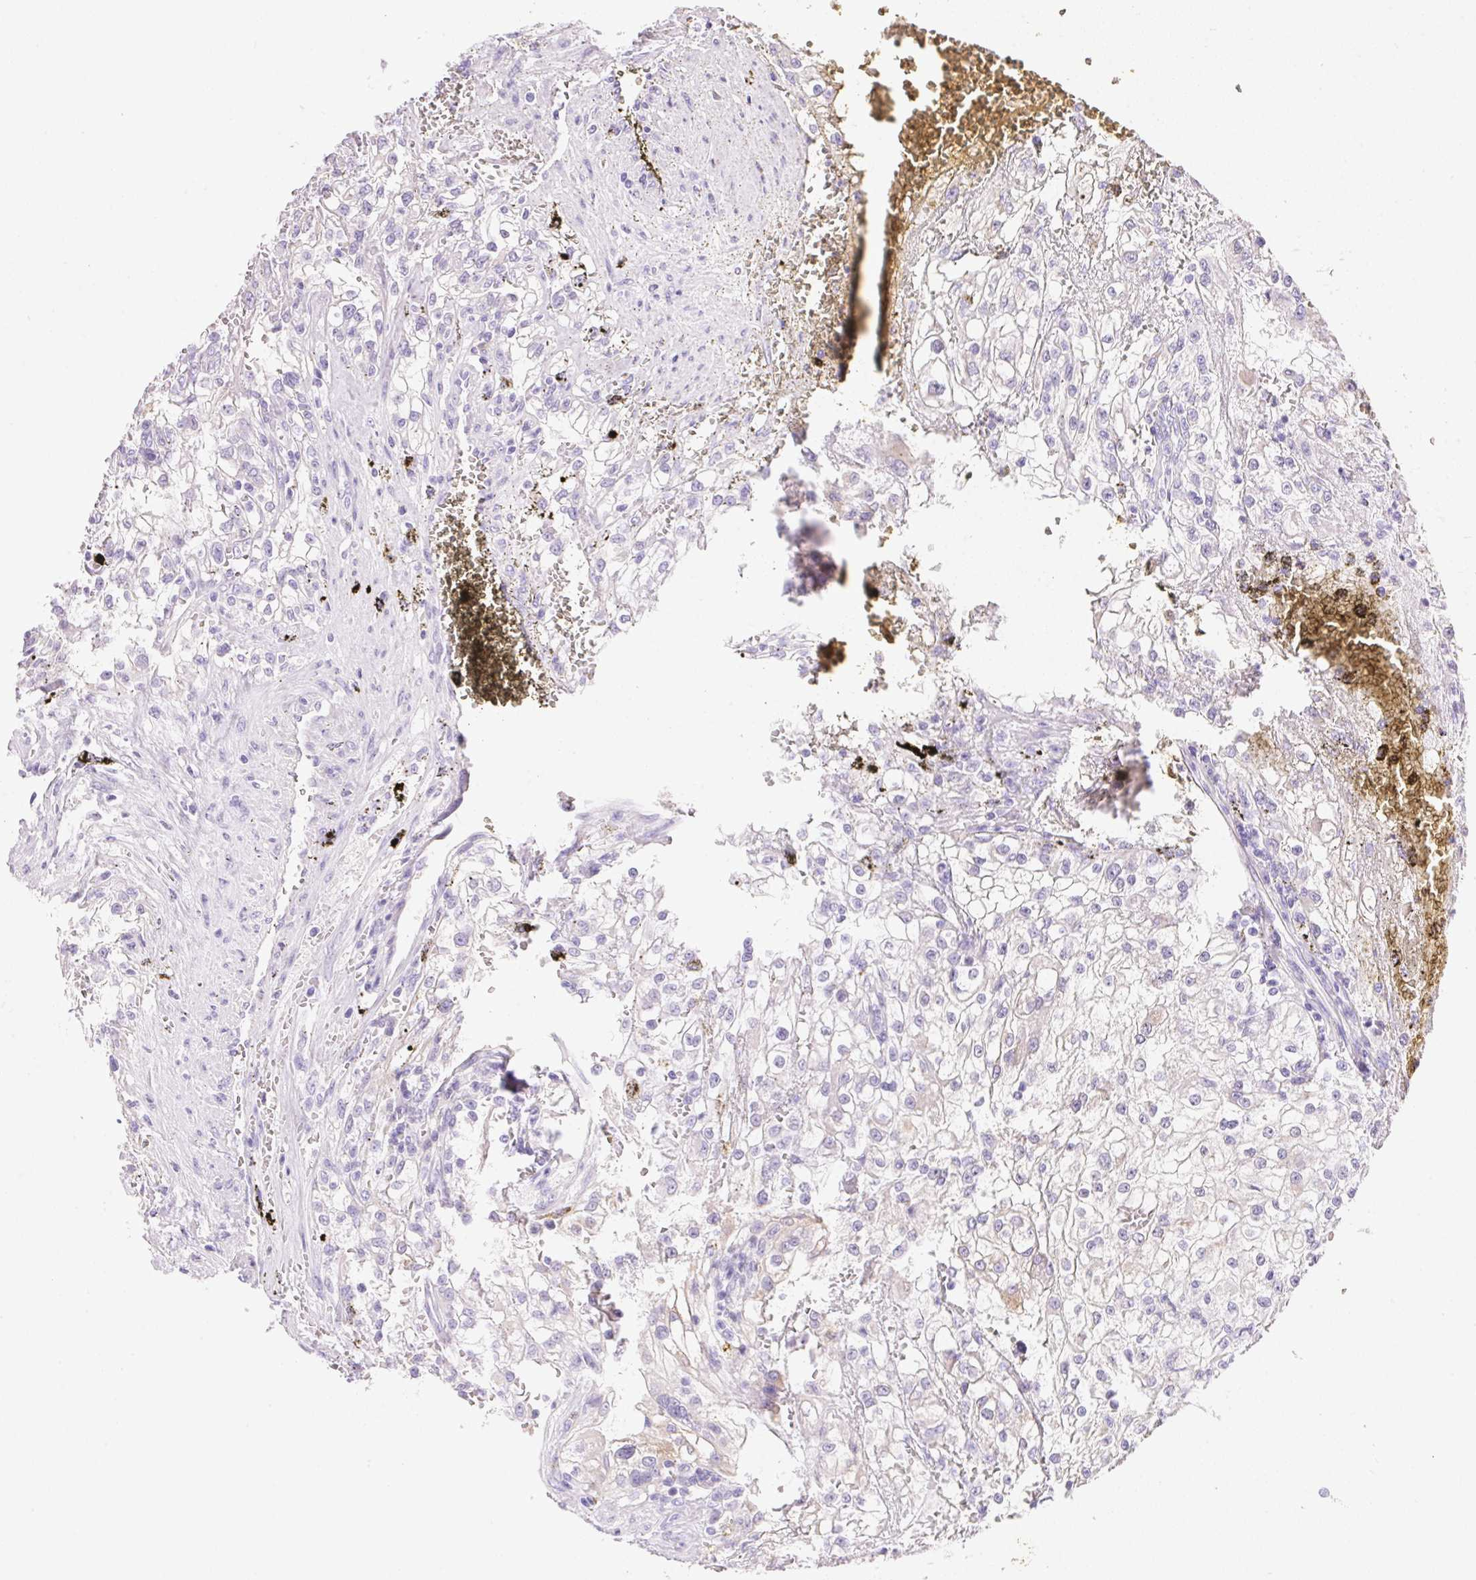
{"staining": {"intensity": "negative", "quantity": "none", "location": "none"}, "tissue": "renal cancer", "cell_type": "Tumor cells", "image_type": "cancer", "snomed": [{"axis": "morphology", "description": "Adenocarcinoma, NOS"}, {"axis": "topography", "description": "Kidney"}], "caption": "There is no significant expression in tumor cells of renal cancer.", "gene": "DHCR24", "patient": {"sex": "female", "age": 74}}